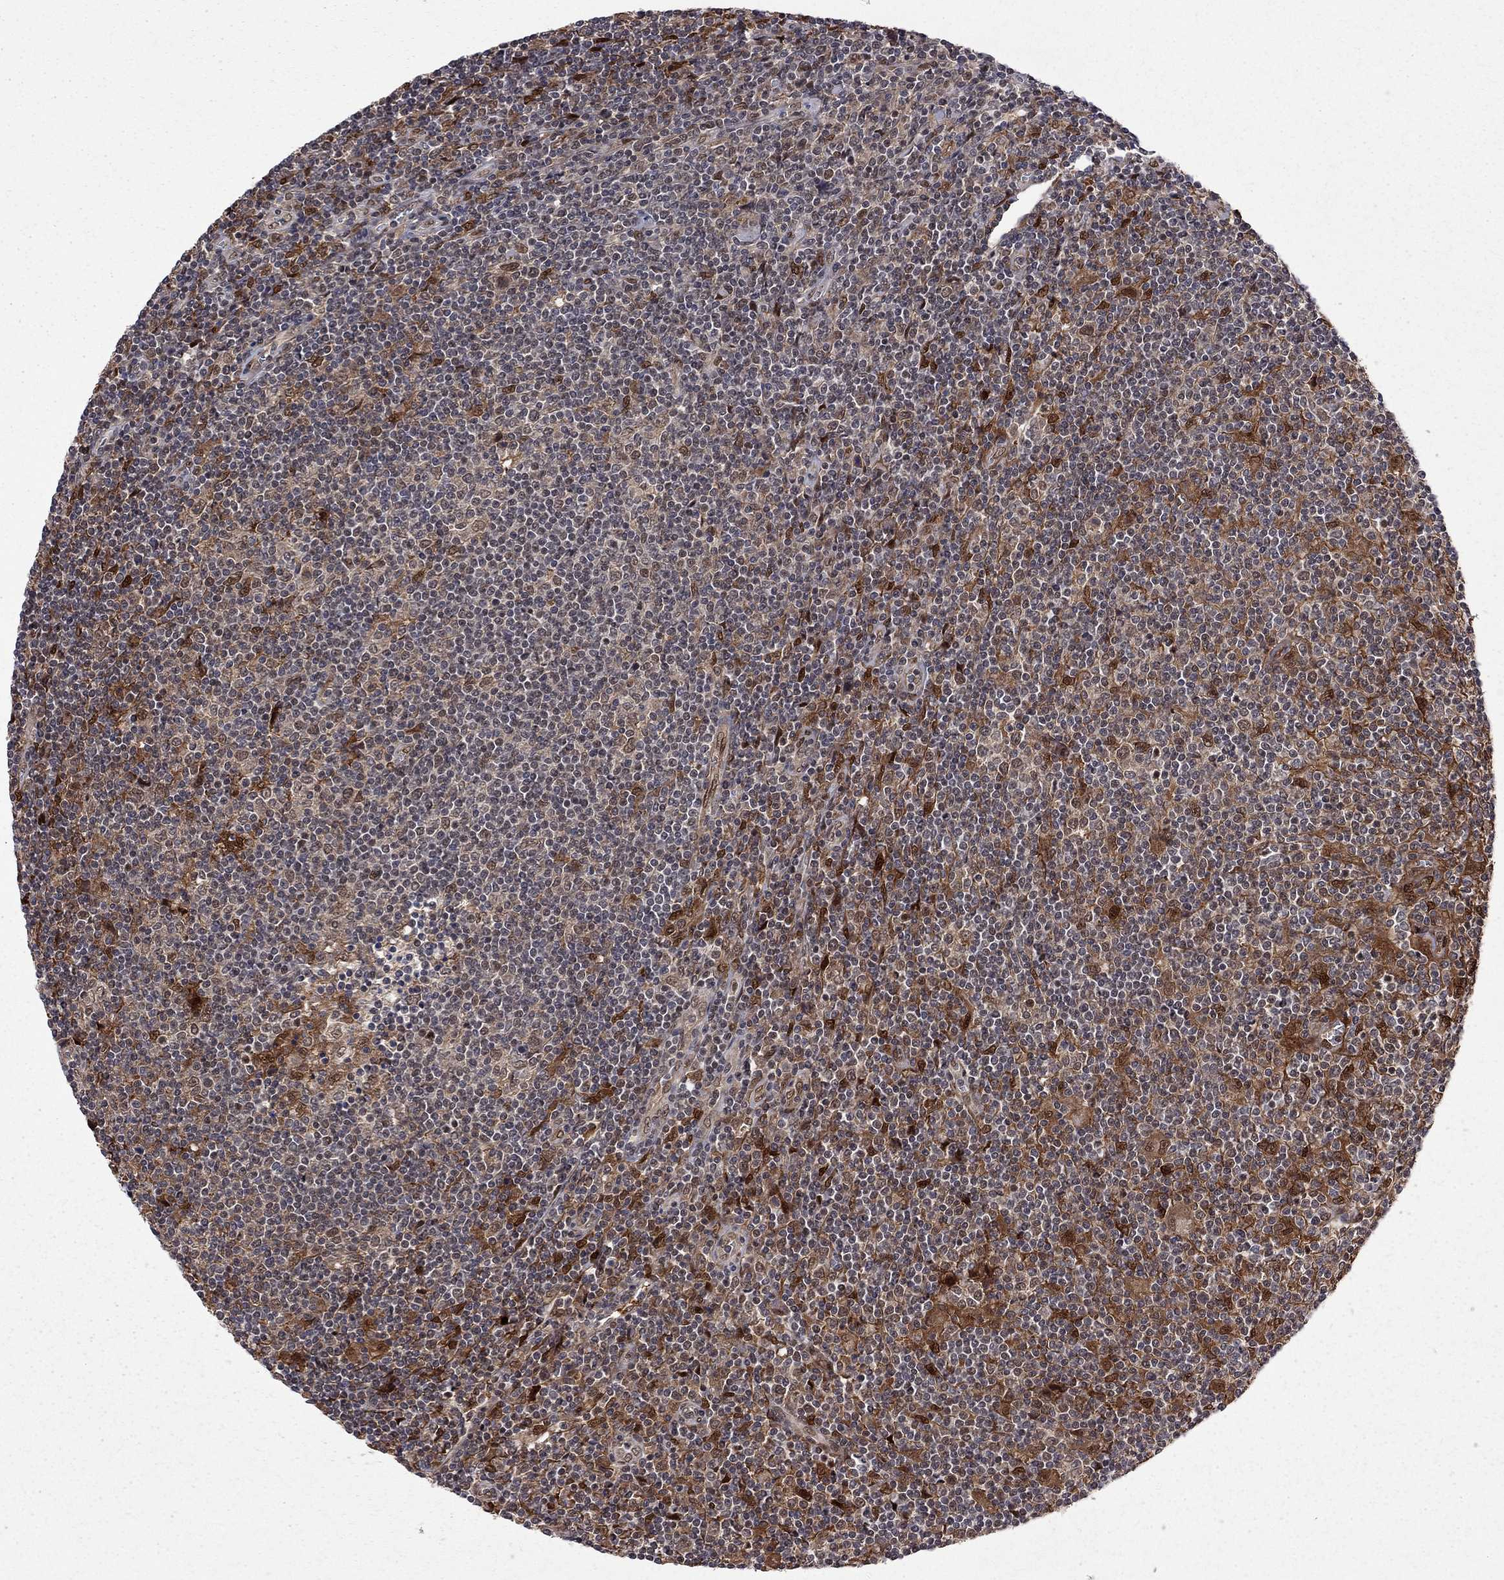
{"staining": {"intensity": "negative", "quantity": "none", "location": "none"}, "tissue": "lymphoma", "cell_type": "Tumor cells", "image_type": "cancer", "snomed": [{"axis": "morphology", "description": "Hodgkin's disease, NOS"}, {"axis": "topography", "description": "Lymph node"}], "caption": "Micrograph shows no protein expression in tumor cells of lymphoma tissue.", "gene": "SAP30L", "patient": {"sex": "male", "age": 40}}